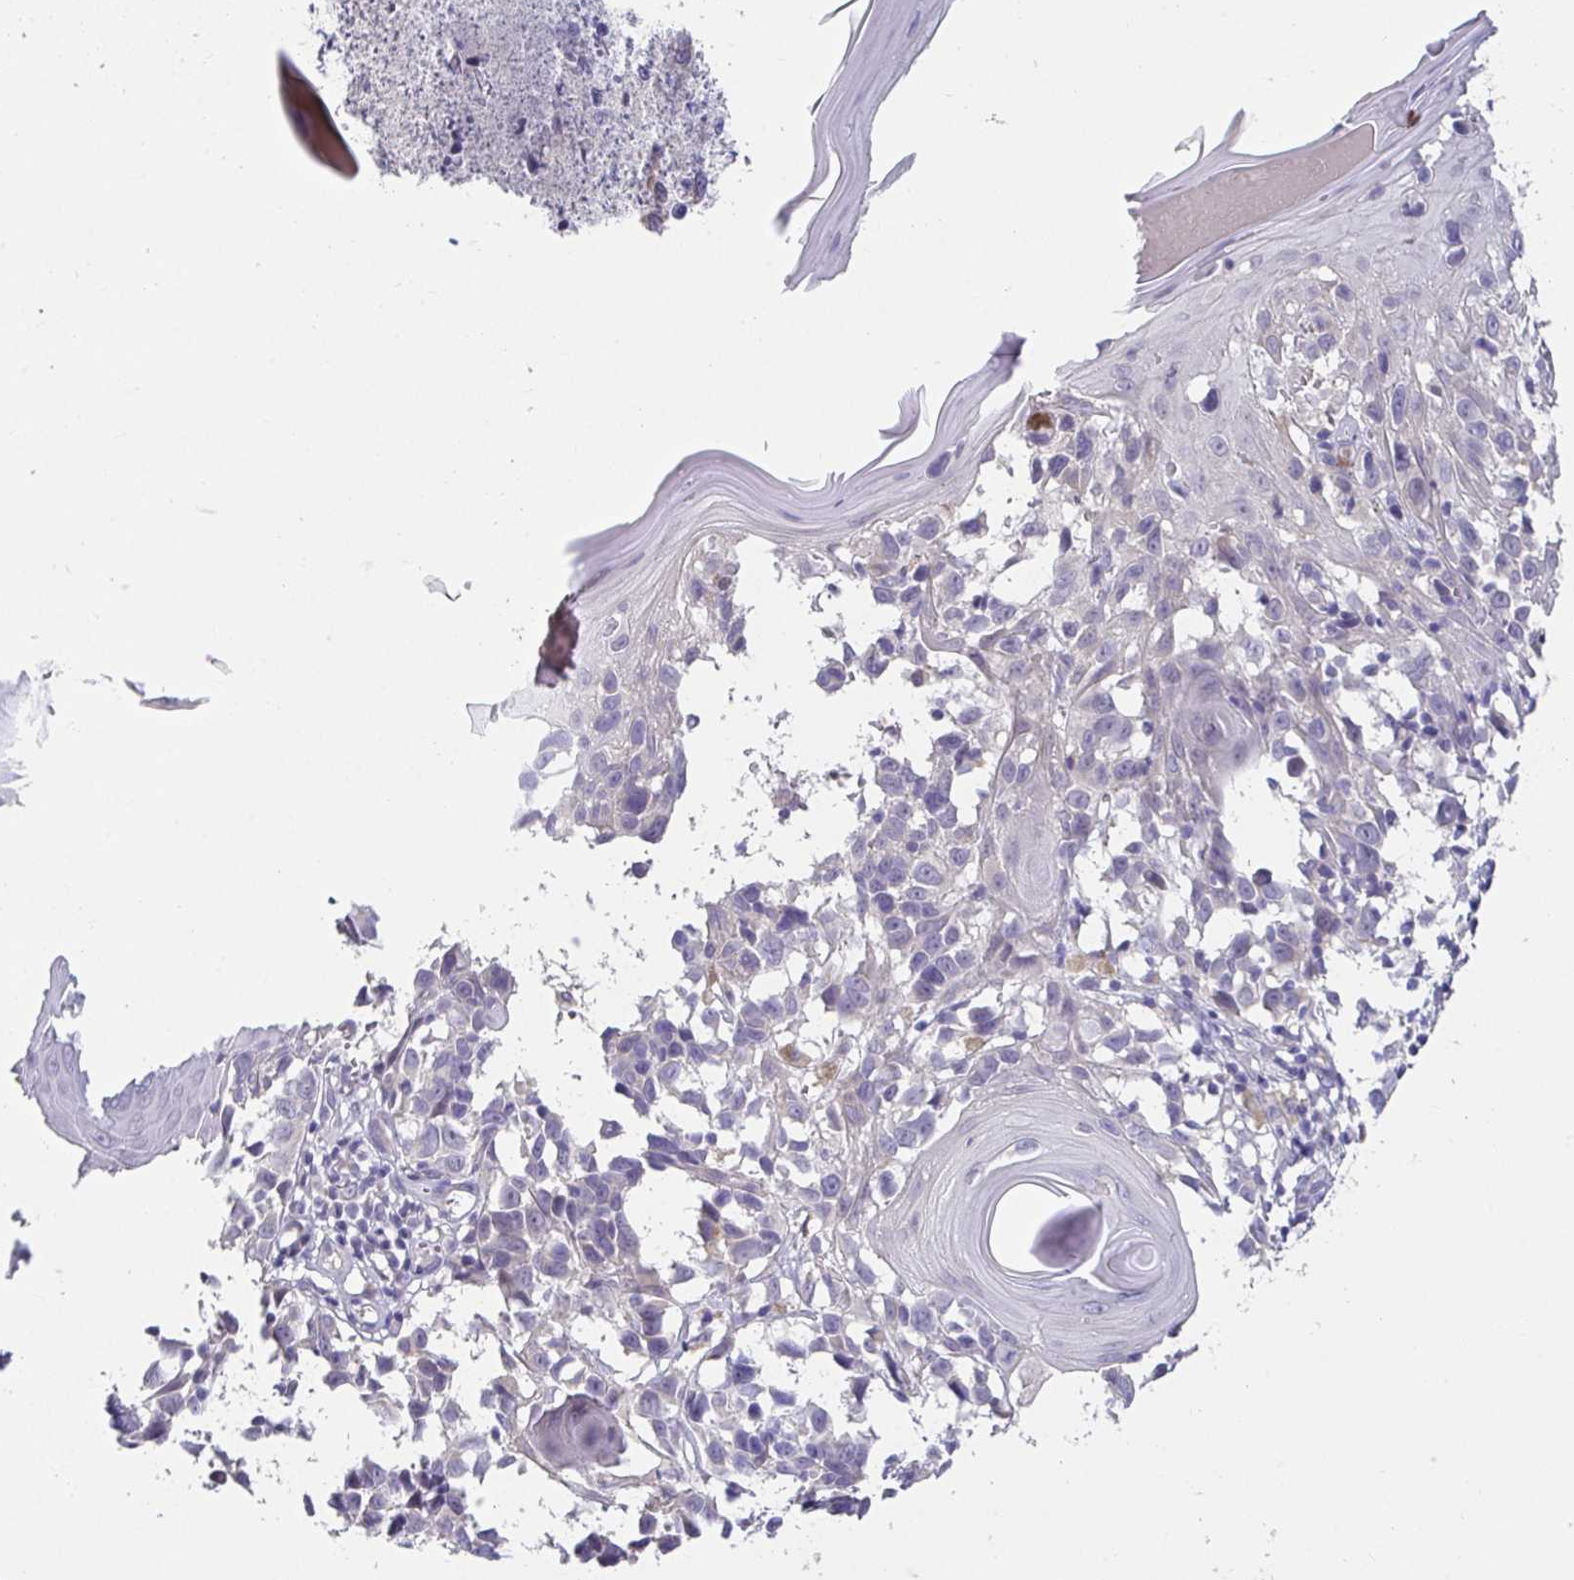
{"staining": {"intensity": "negative", "quantity": "none", "location": "none"}, "tissue": "melanoma", "cell_type": "Tumor cells", "image_type": "cancer", "snomed": [{"axis": "morphology", "description": "Malignant melanoma, NOS"}, {"axis": "topography", "description": "Skin"}], "caption": "Histopathology image shows no significant protein expression in tumor cells of melanoma. (DAB IHC with hematoxylin counter stain).", "gene": "CXCR1", "patient": {"sex": "male", "age": 73}}